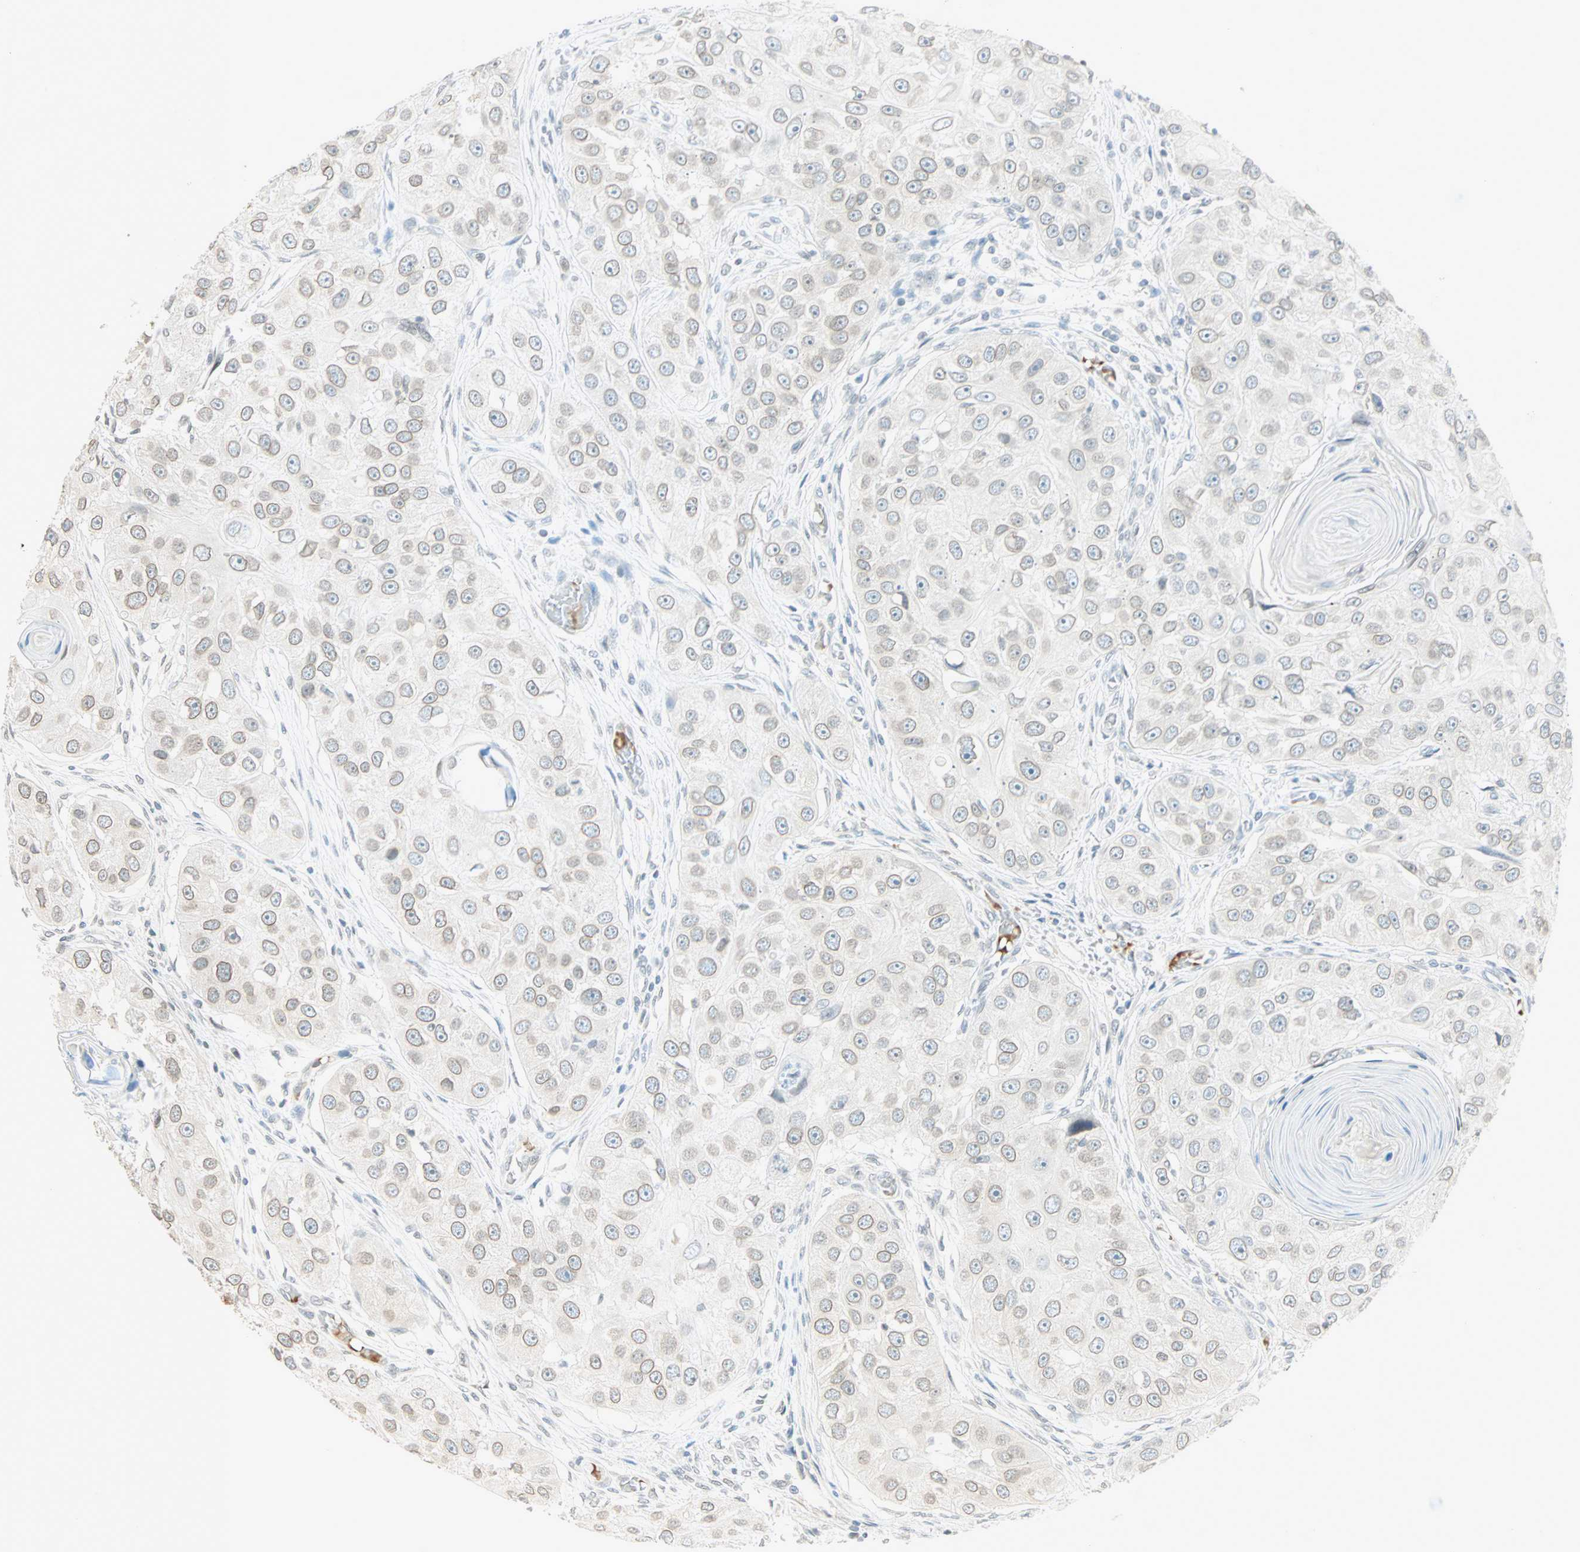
{"staining": {"intensity": "weak", "quantity": "25%-75%", "location": "cytoplasmic/membranous,nuclear"}, "tissue": "head and neck cancer", "cell_type": "Tumor cells", "image_type": "cancer", "snomed": [{"axis": "morphology", "description": "Normal tissue, NOS"}, {"axis": "morphology", "description": "Squamous cell carcinoma, NOS"}, {"axis": "topography", "description": "Skeletal muscle"}, {"axis": "topography", "description": "Head-Neck"}], "caption": "A photomicrograph of squamous cell carcinoma (head and neck) stained for a protein exhibits weak cytoplasmic/membranous and nuclear brown staining in tumor cells.", "gene": "BCAN", "patient": {"sex": "male", "age": 51}}